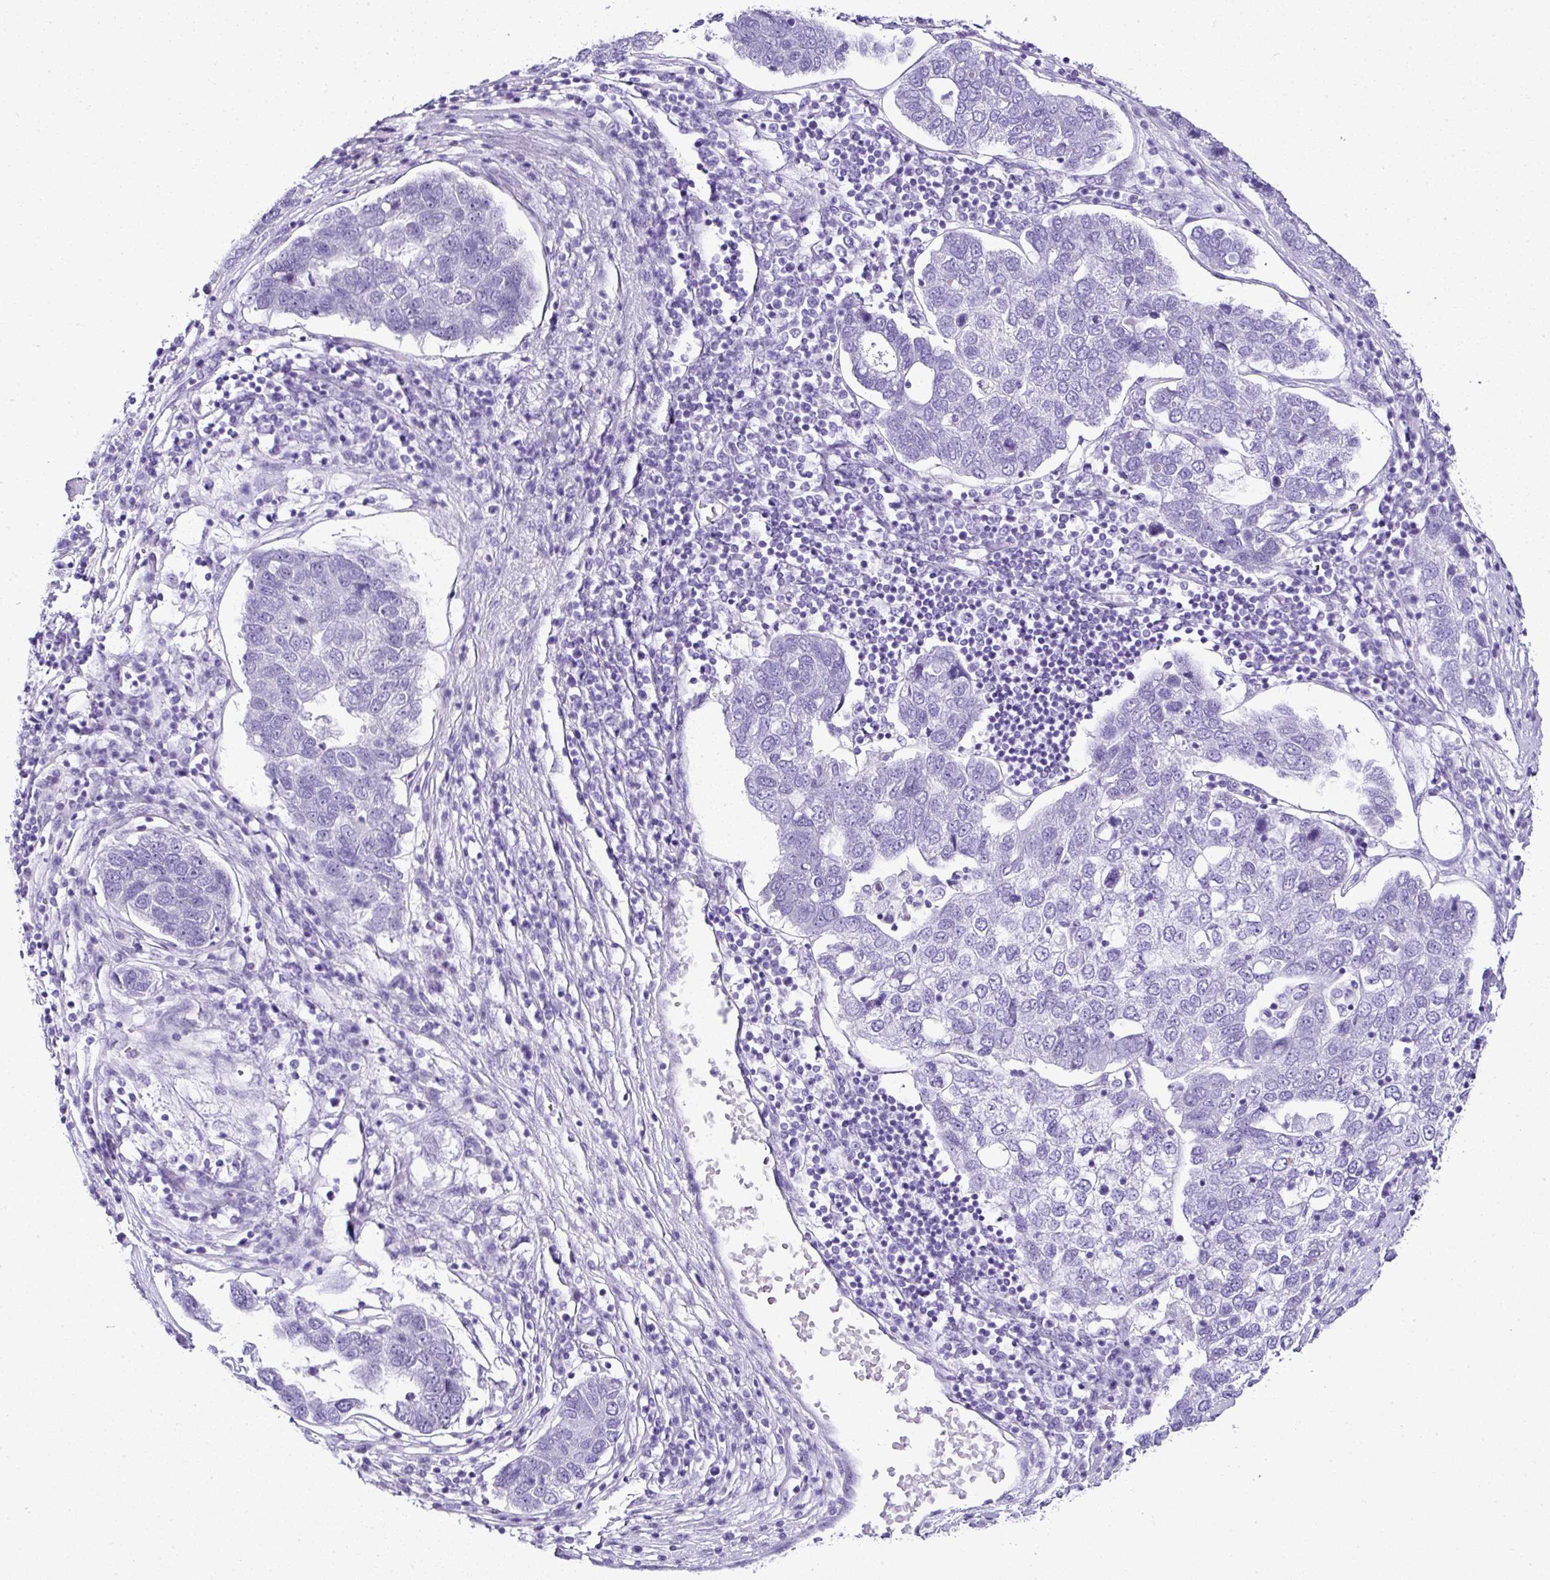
{"staining": {"intensity": "negative", "quantity": "none", "location": "none"}, "tissue": "pancreatic cancer", "cell_type": "Tumor cells", "image_type": "cancer", "snomed": [{"axis": "morphology", "description": "Adenocarcinoma, NOS"}, {"axis": "topography", "description": "Pancreas"}], "caption": "Micrograph shows no protein positivity in tumor cells of pancreatic cancer tissue.", "gene": "SERPINB3", "patient": {"sex": "female", "age": 61}}